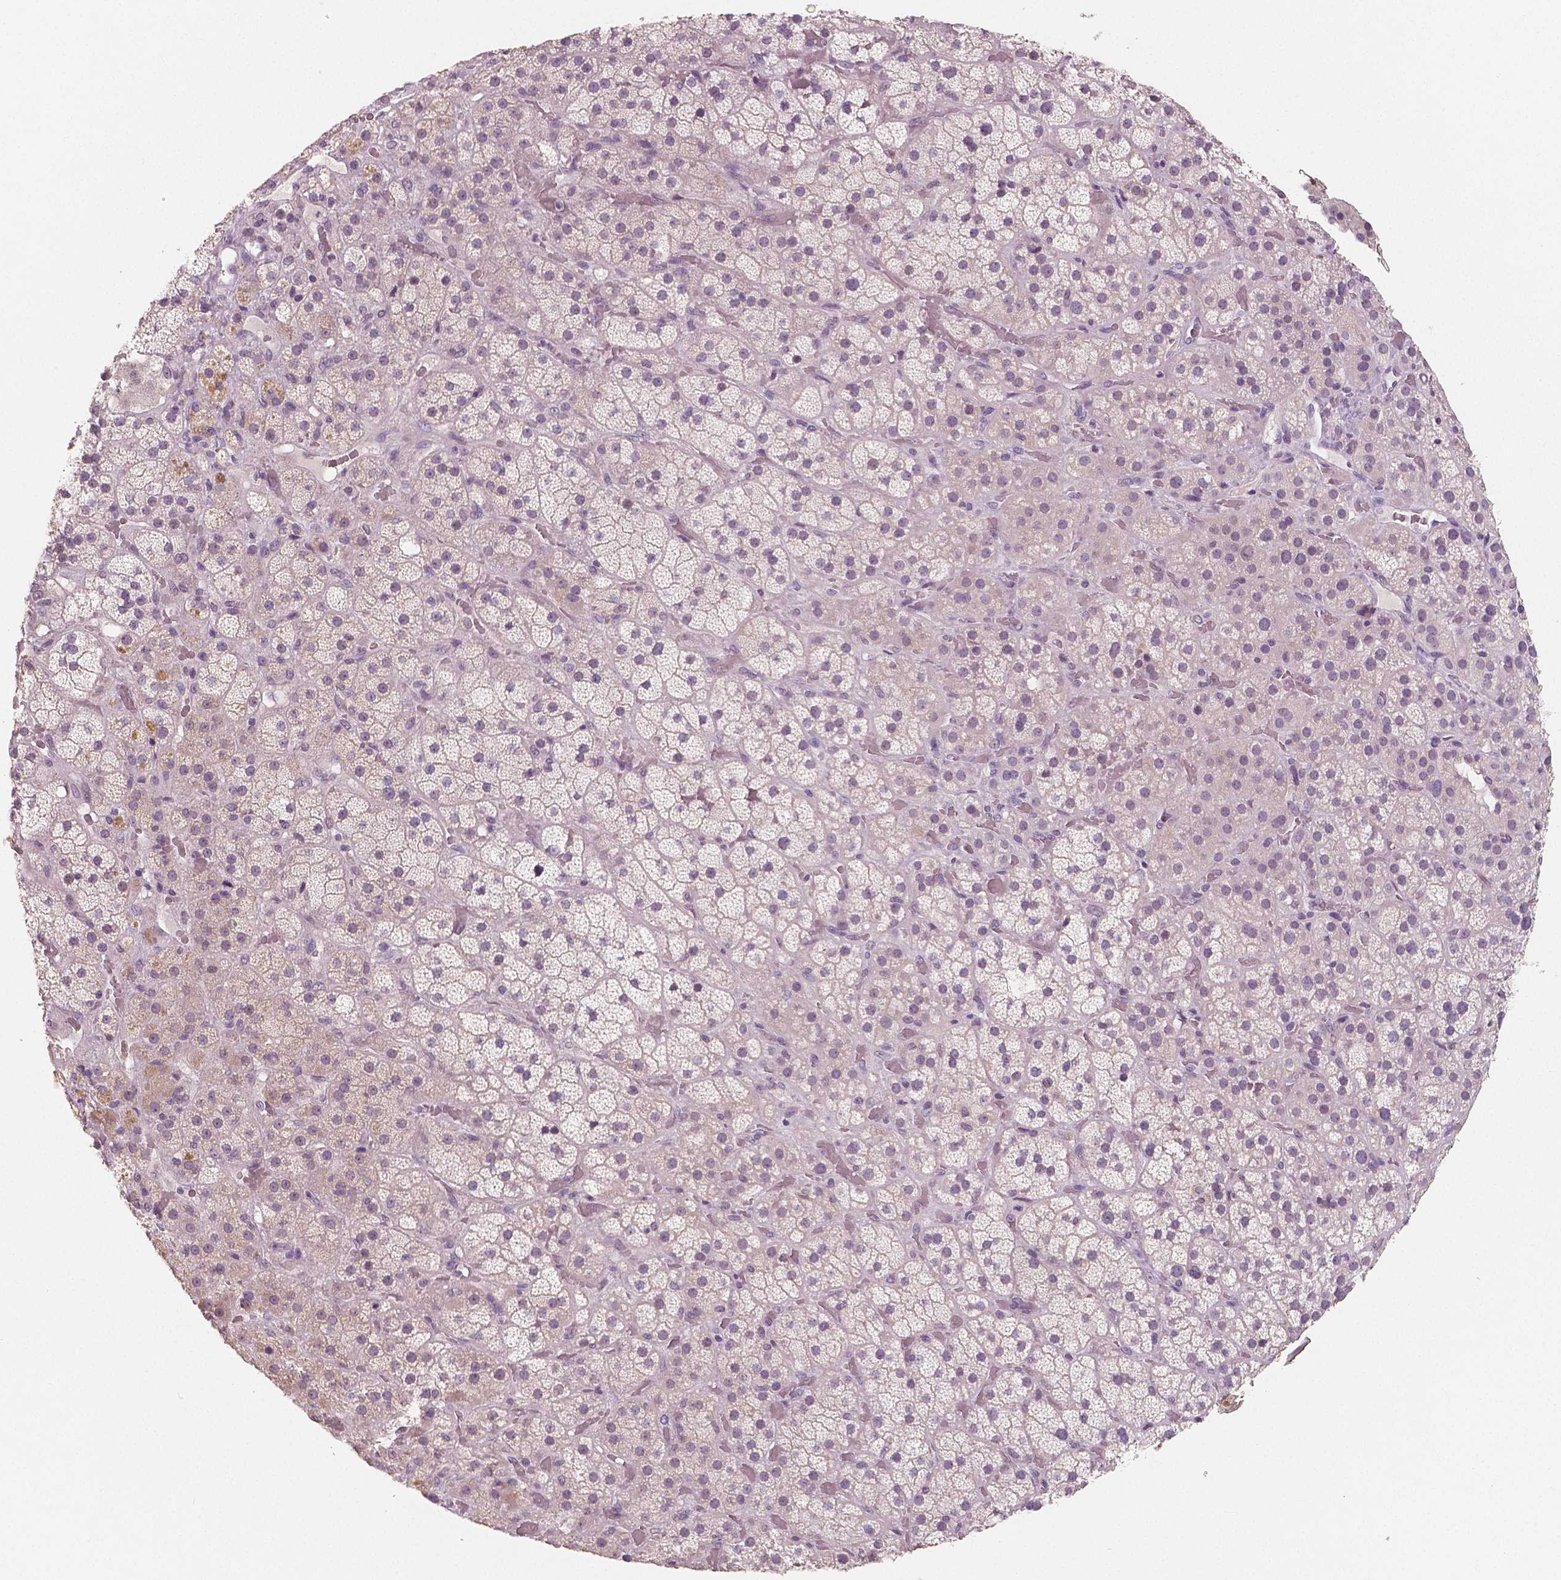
{"staining": {"intensity": "weak", "quantity": "<25%", "location": "nuclear"}, "tissue": "adrenal gland", "cell_type": "Glandular cells", "image_type": "normal", "snomed": [{"axis": "morphology", "description": "Normal tissue, NOS"}, {"axis": "topography", "description": "Adrenal gland"}], "caption": "Benign adrenal gland was stained to show a protein in brown. There is no significant staining in glandular cells.", "gene": "RNASE7", "patient": {"sex": "male", "age": 57}}